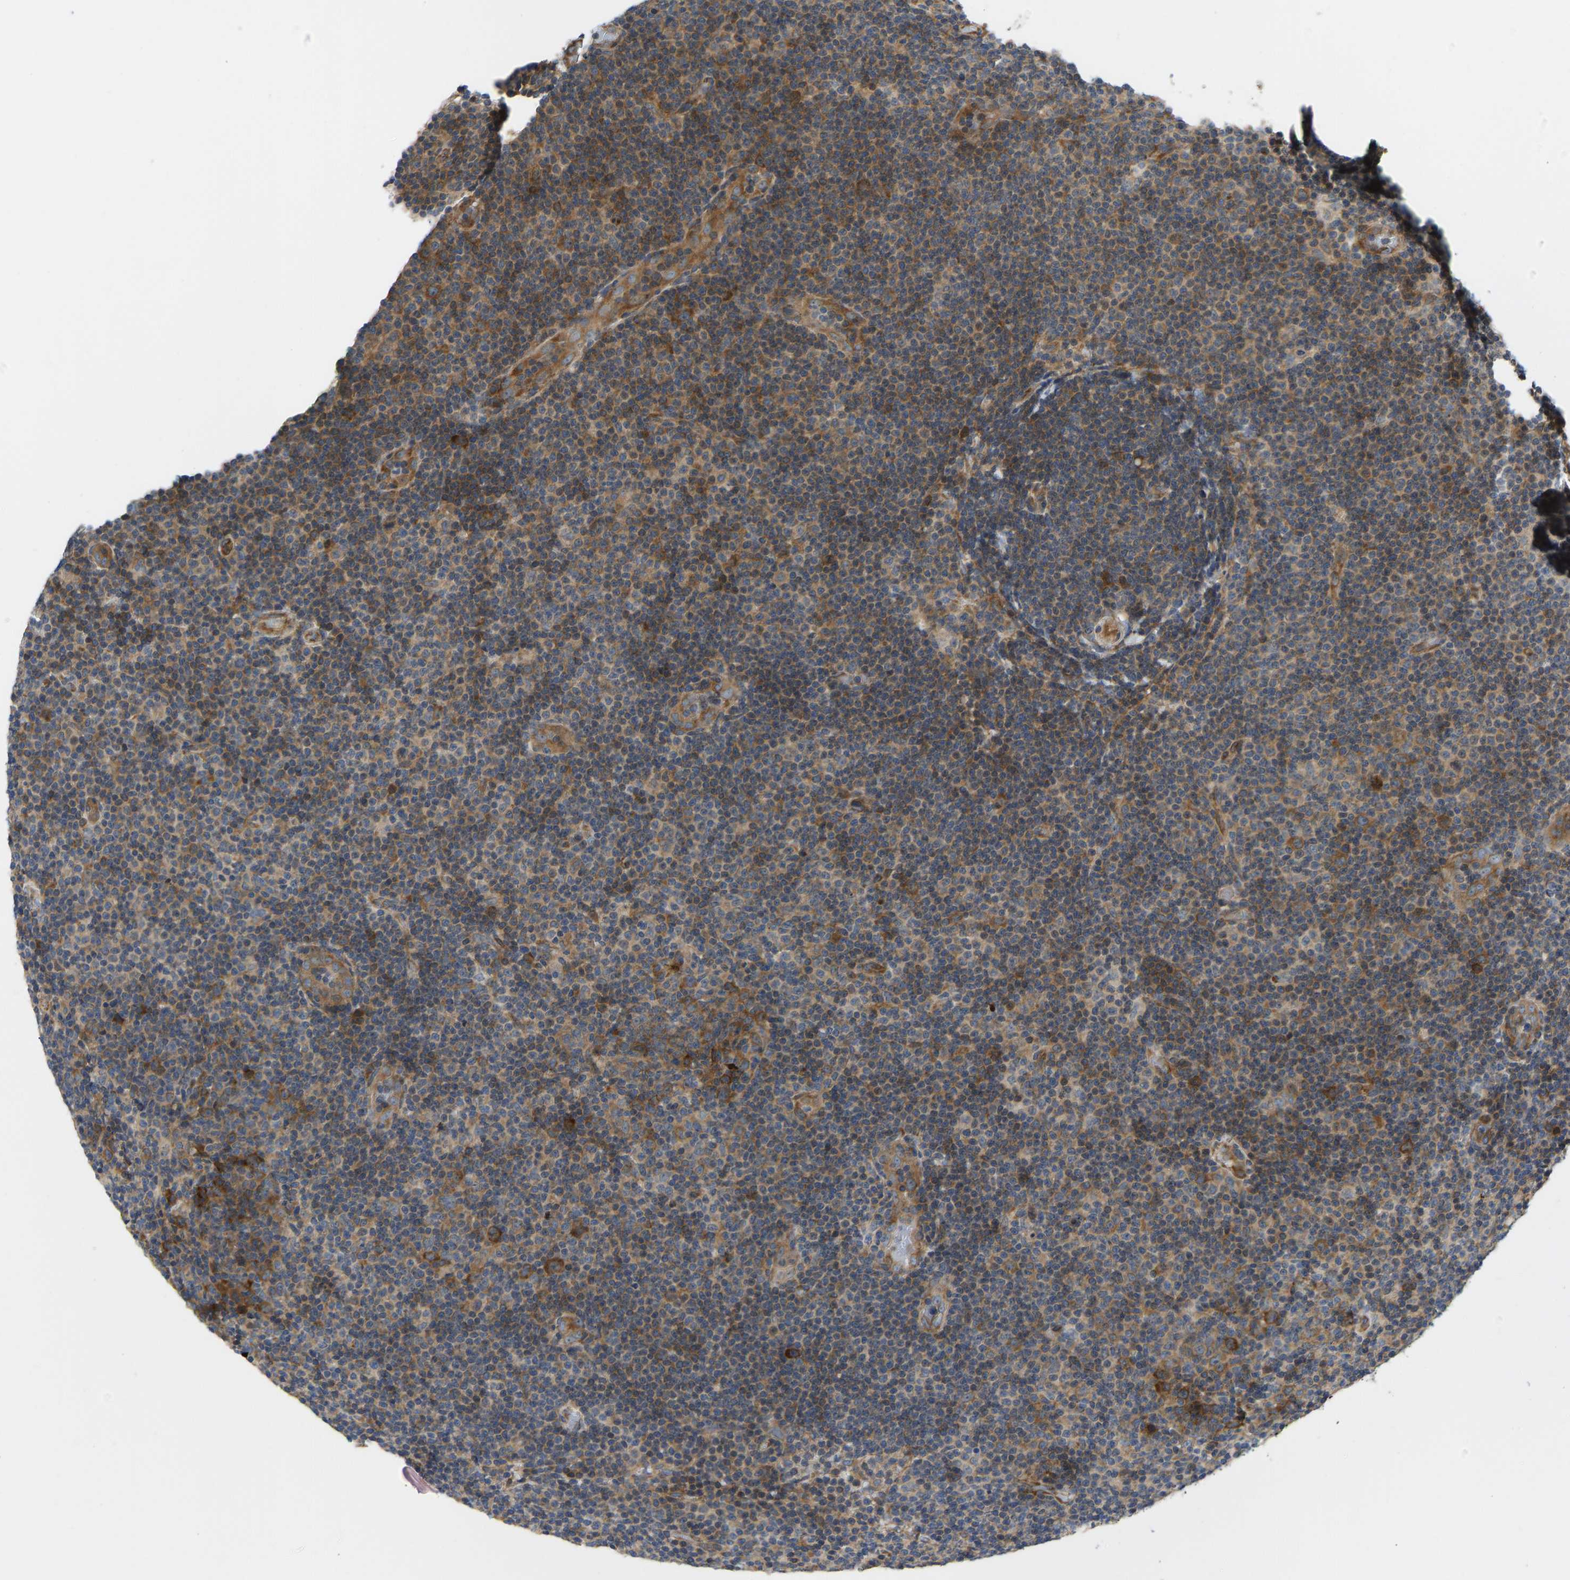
{"staining": {"intensity": "strong", "quantity": "25%-75%", "location": "cytoplasmic/membranous"}, "tissue": "lymphoma", "cell_type": "Tumor cells", "image_type": "cancer", "snomed": [{"axis": "morphology", "description": "Malignant lymphoma, non-Hodgkin's type, Low grade"}, {"axis": "topography", "description": "Lymph node"}], "caption": "Protein analysis of lymphoma tissue exhibits strong cytoplasmic/membranous staining in approximately 25%-75% of tumor cells. (Stains: DAB (3,3'-diaminobenzidine) in brown, nuclei in blue, Microscopy: brightfield microscopy at high magnification).", "gene": "RASGRF2", "patient": {"sex": "male", "age": 83}}